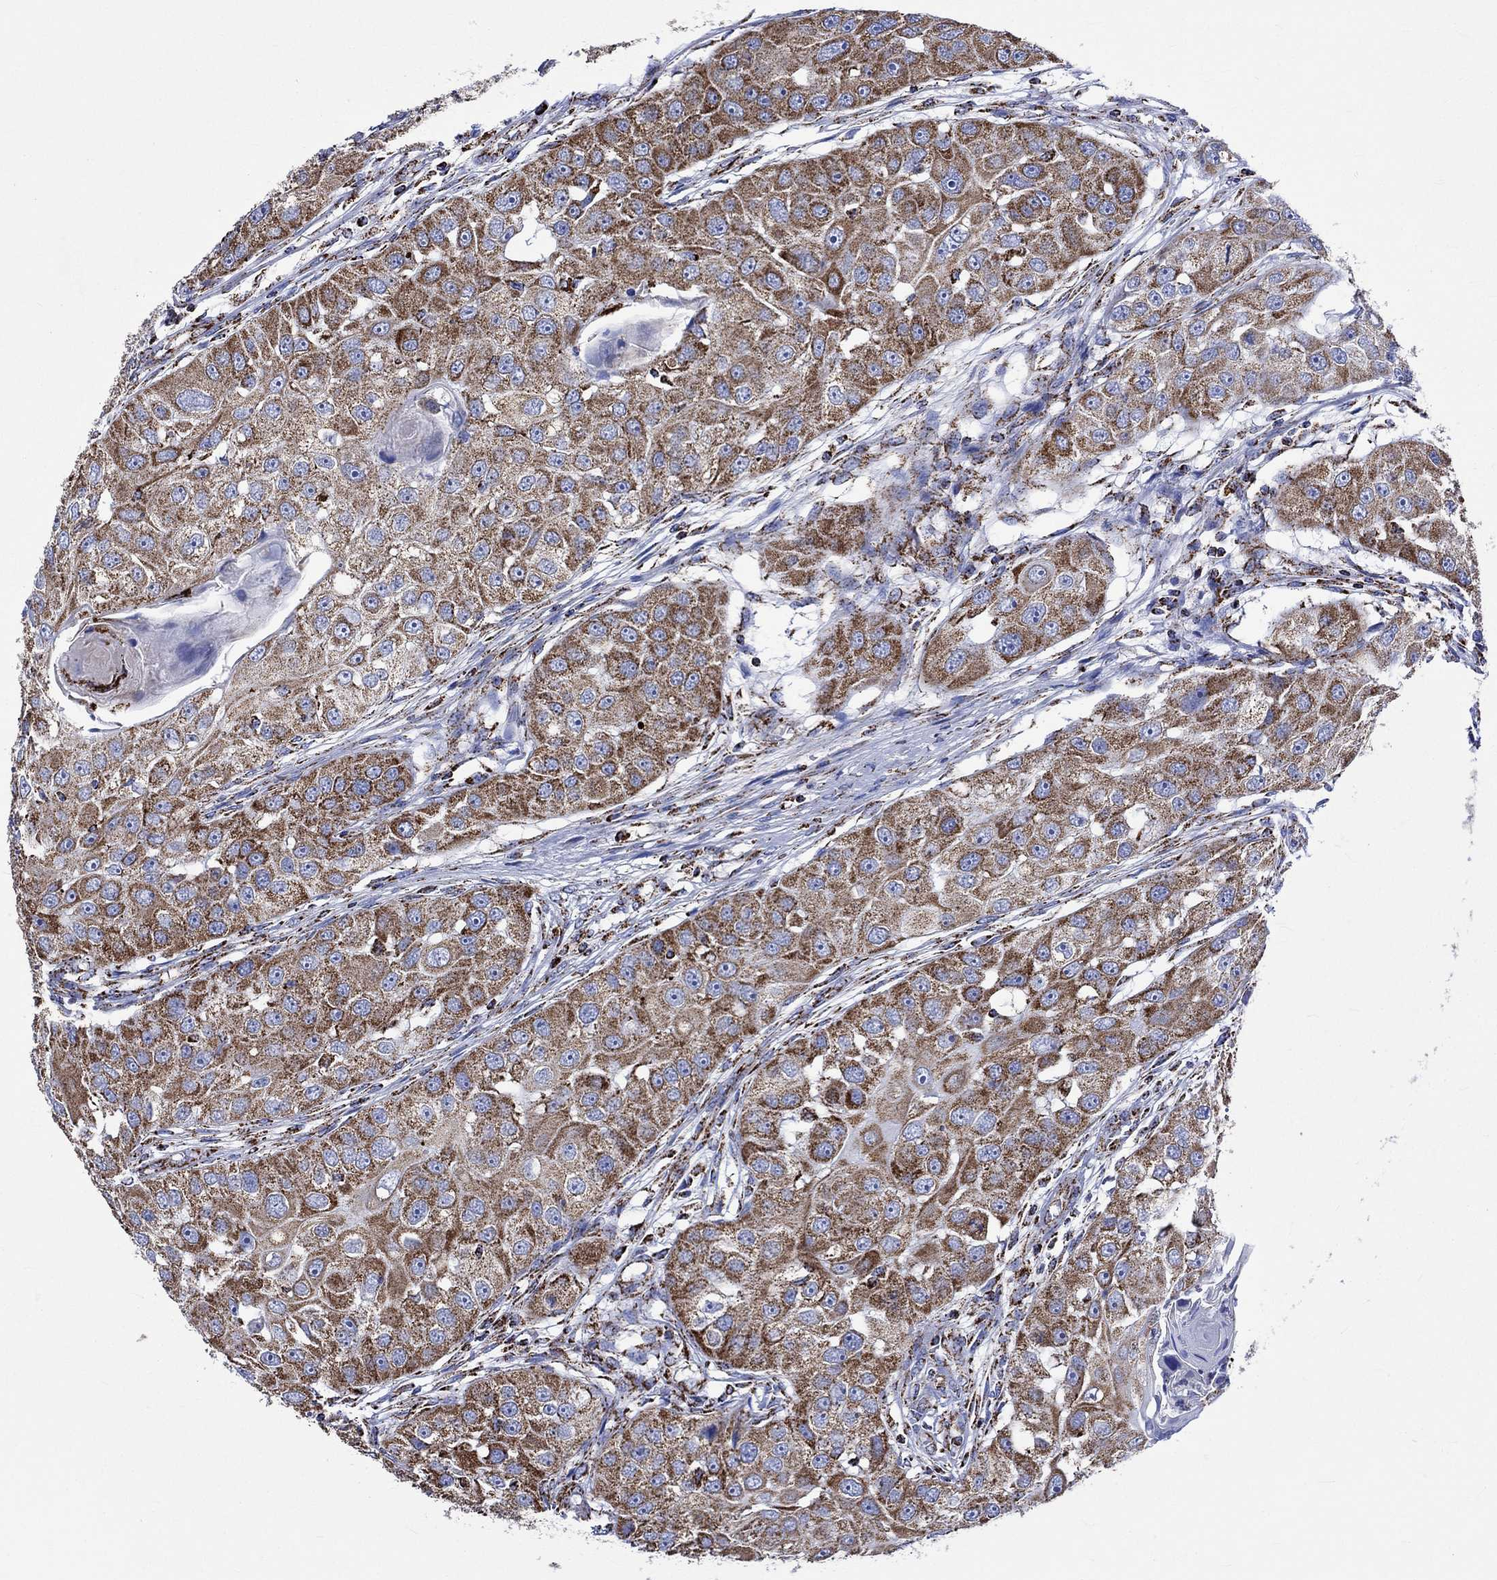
{"staining": {"intensity": "strong", "quantity": ">75%", "location": "cytoplasmic/membranous"}, "tissue": "head and neck cancer", "cell_type": "Tumor cells", "image_type": "cancer", "snomed": [{"axis": "morphology", "description": "Normal tissue, NOS"}, {"axis": "morphology", "description": "Squamous cell carcinoma, NOS"}, {"axis": "topography", "description": "Skeletal muscle"}, {"axis": "topography", "description": "Head-Neck"}], "caption": "Immunohistochemistry (IHC) micrograph of human squamous cell carcinoma (head and neck) stained for a protein (brown), which exhibits high levels of strong cytoplasmic/membranous staining in about >75% of tumor cells.", "gene": "RCE1", "patient": {"sex": "male", "age": 51}}